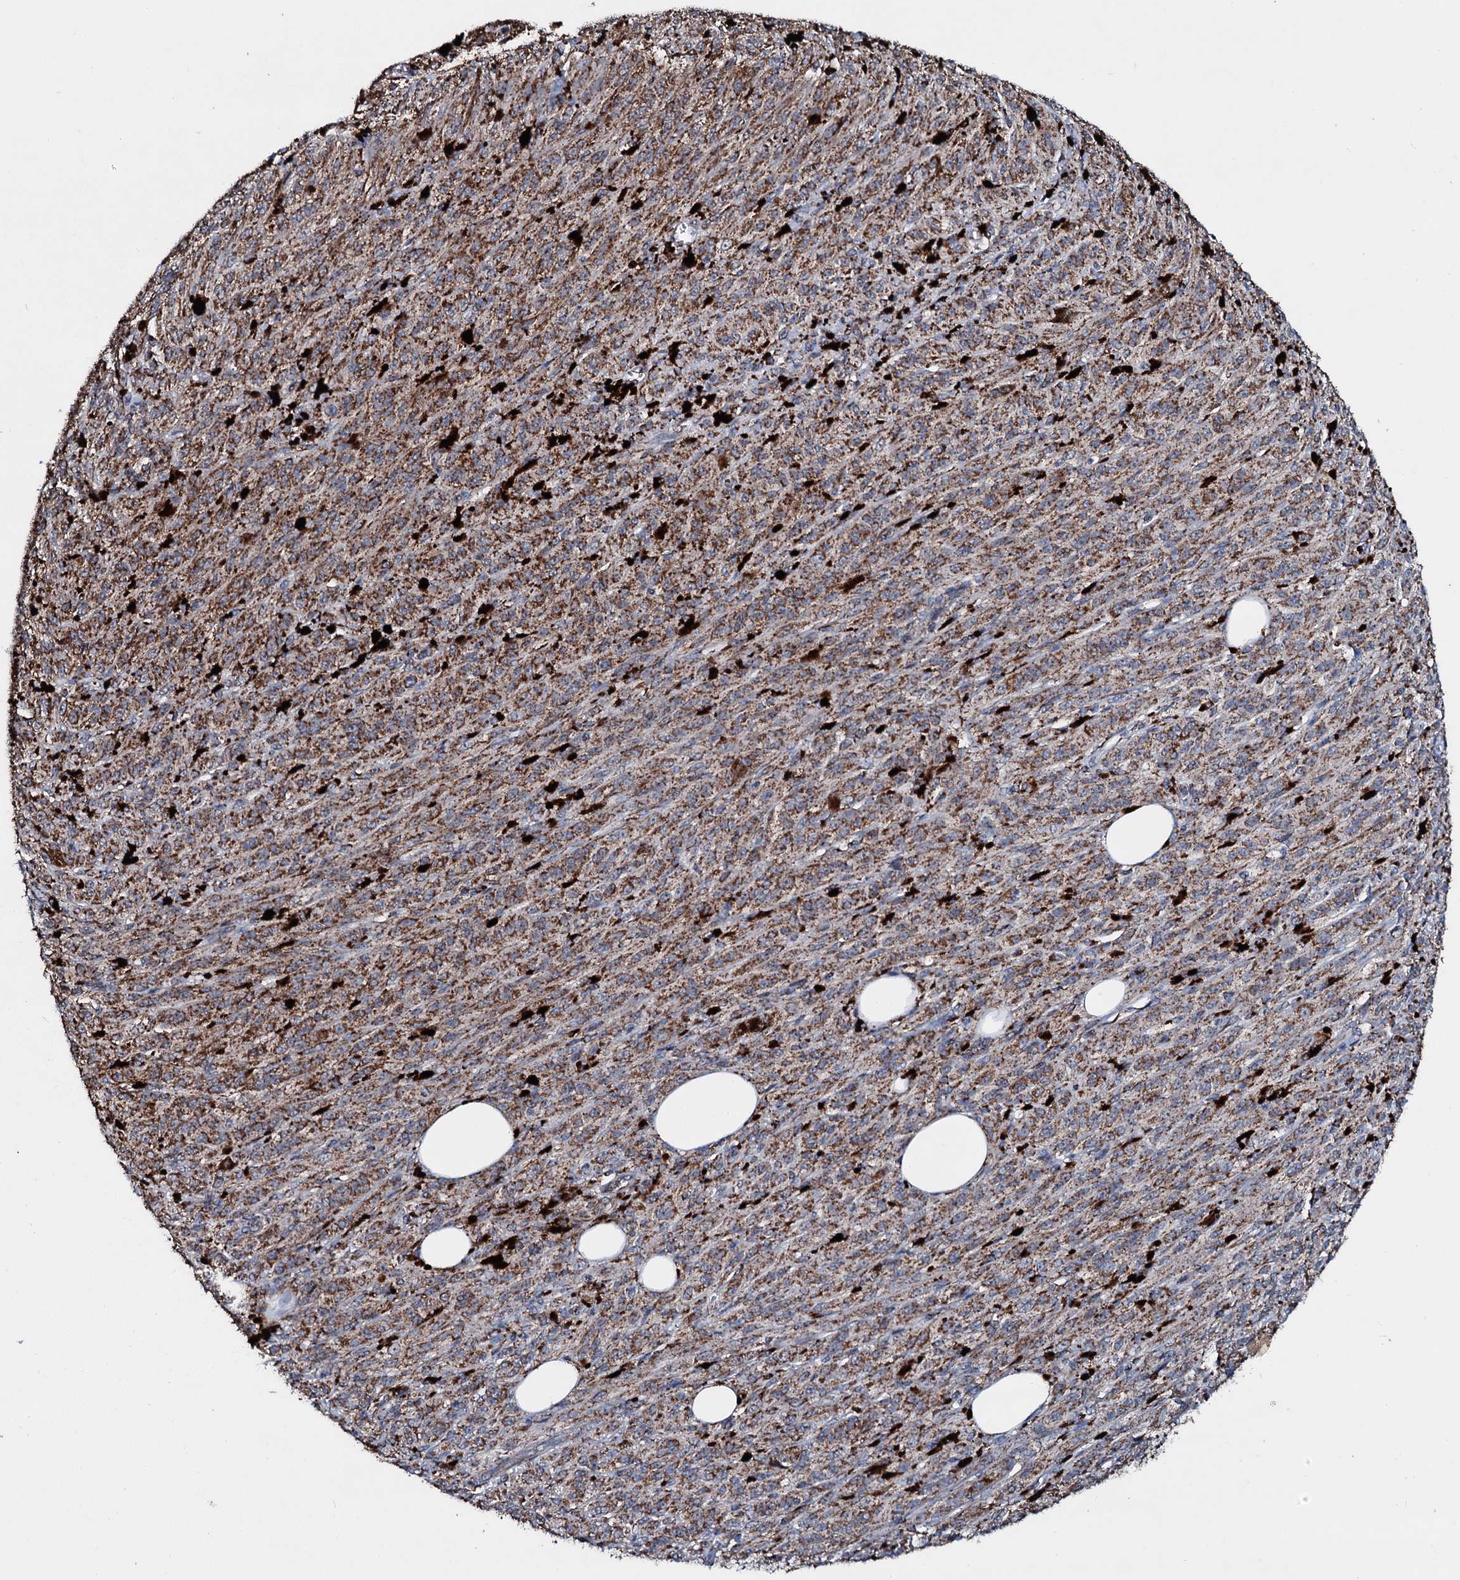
{"staining": {"intensity": "strong", "quantity": ">75%", "location": "cytoplasmic/membranous"}, "tissue": "melanoma", "cell_type": "Tumor cells", "image_type": "cancer", "snomed": [{"axis": "morphology", "description": "Malignant melanoma, NOS"}, {"axis": "topography", "description": "Skin"}], "caption": "Immunohistochemical staining of melanoma reveals high levels of strong cytoplasmic/membranous staining in approximately >75% of tumor cells.", "gene": "DYNC2I2", "patient": {"sex": "female", "age": 52}}